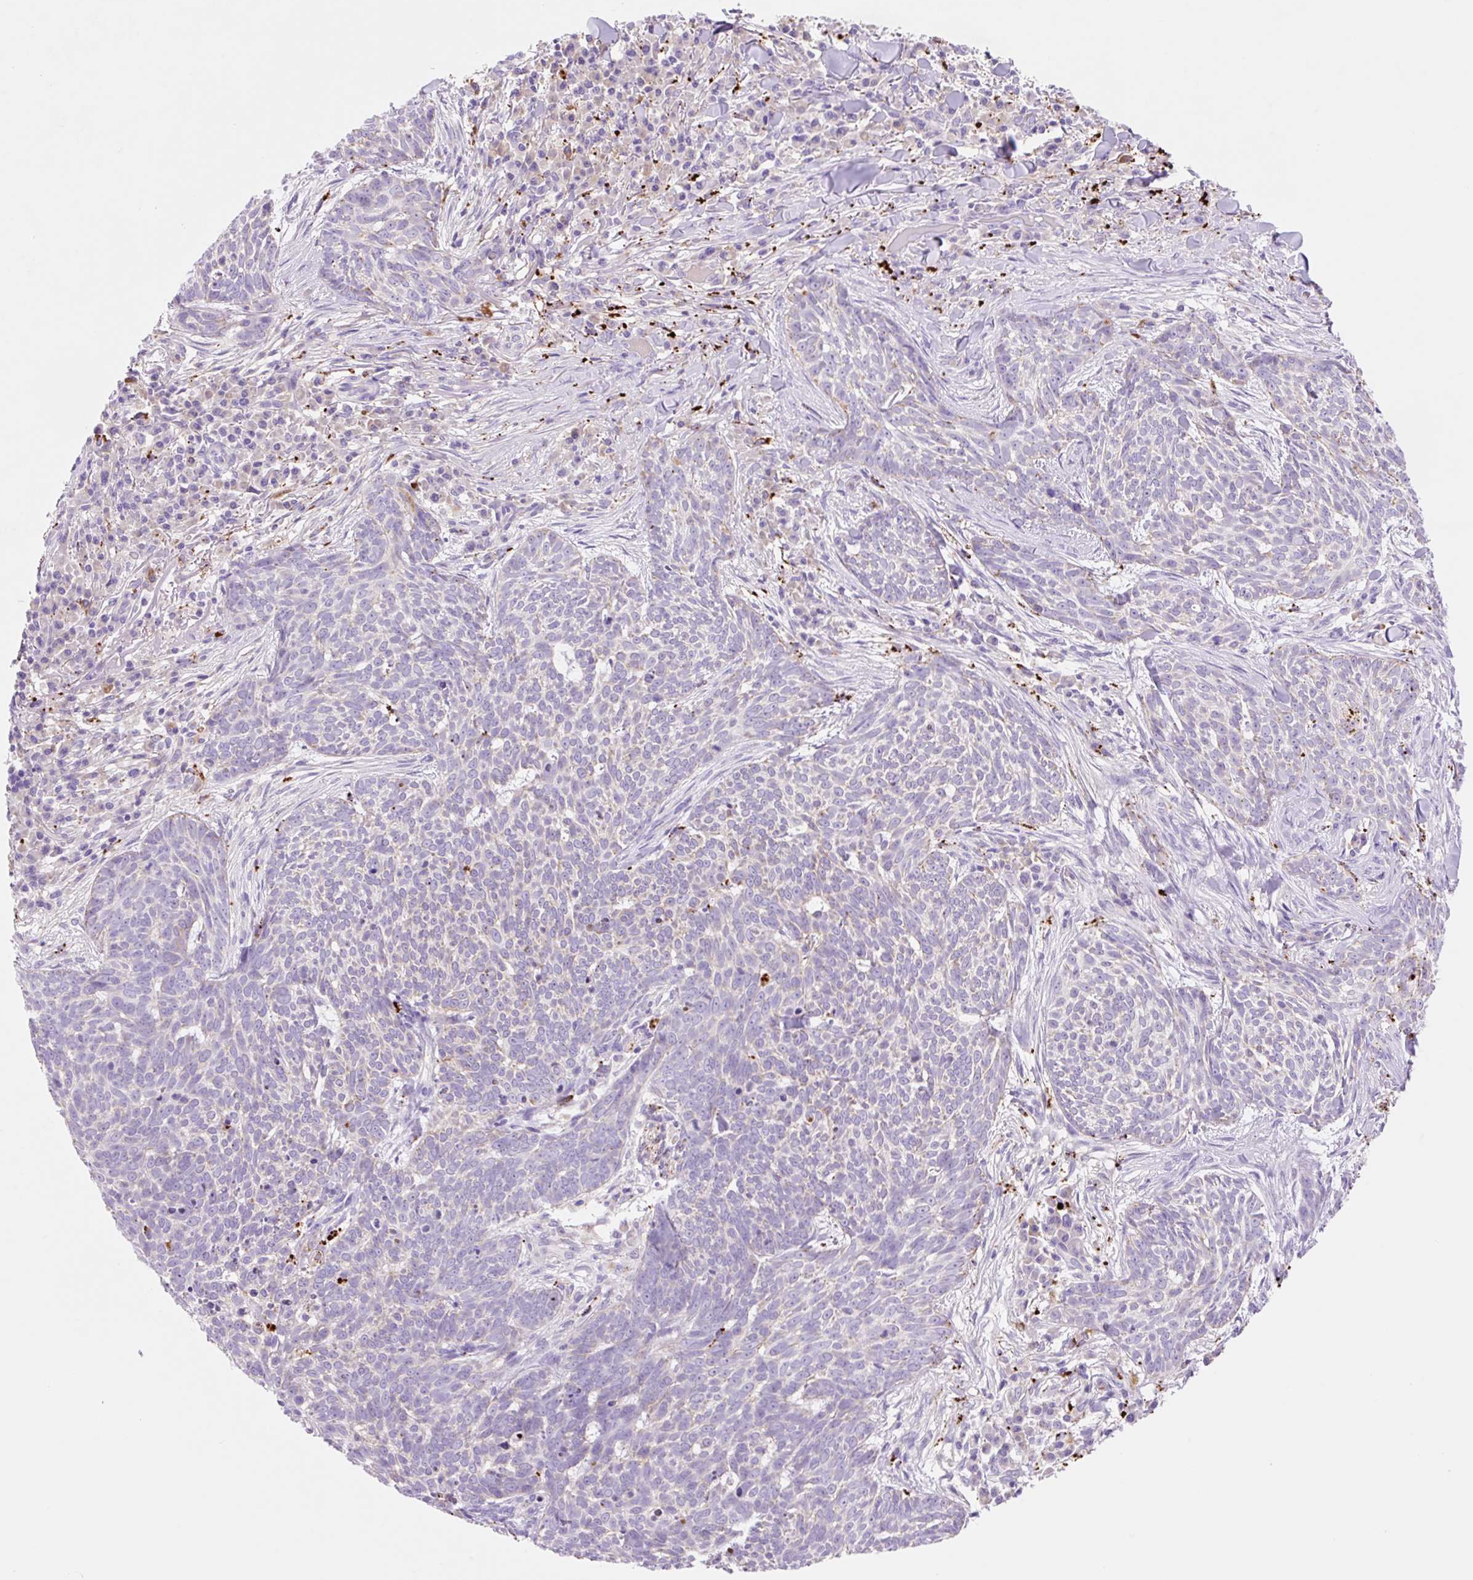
{"staining": {"intensity": "negative", "quantity": "none", "location": "none"}, "tissue": "skin cancer", "cell_type": "Tumor cells", "image_type": "cancer", "snomed": [{"axis": "morphology", "description": "Basal cell carcinoma"}, {"axis": "topography", "description": "Skin"}], "caption": "The image displays no staining of tumor cells in skin cancer (basal cell carcinoma).", "gene": "HEXA", "patient": {"sex": "female", "age": 93}}